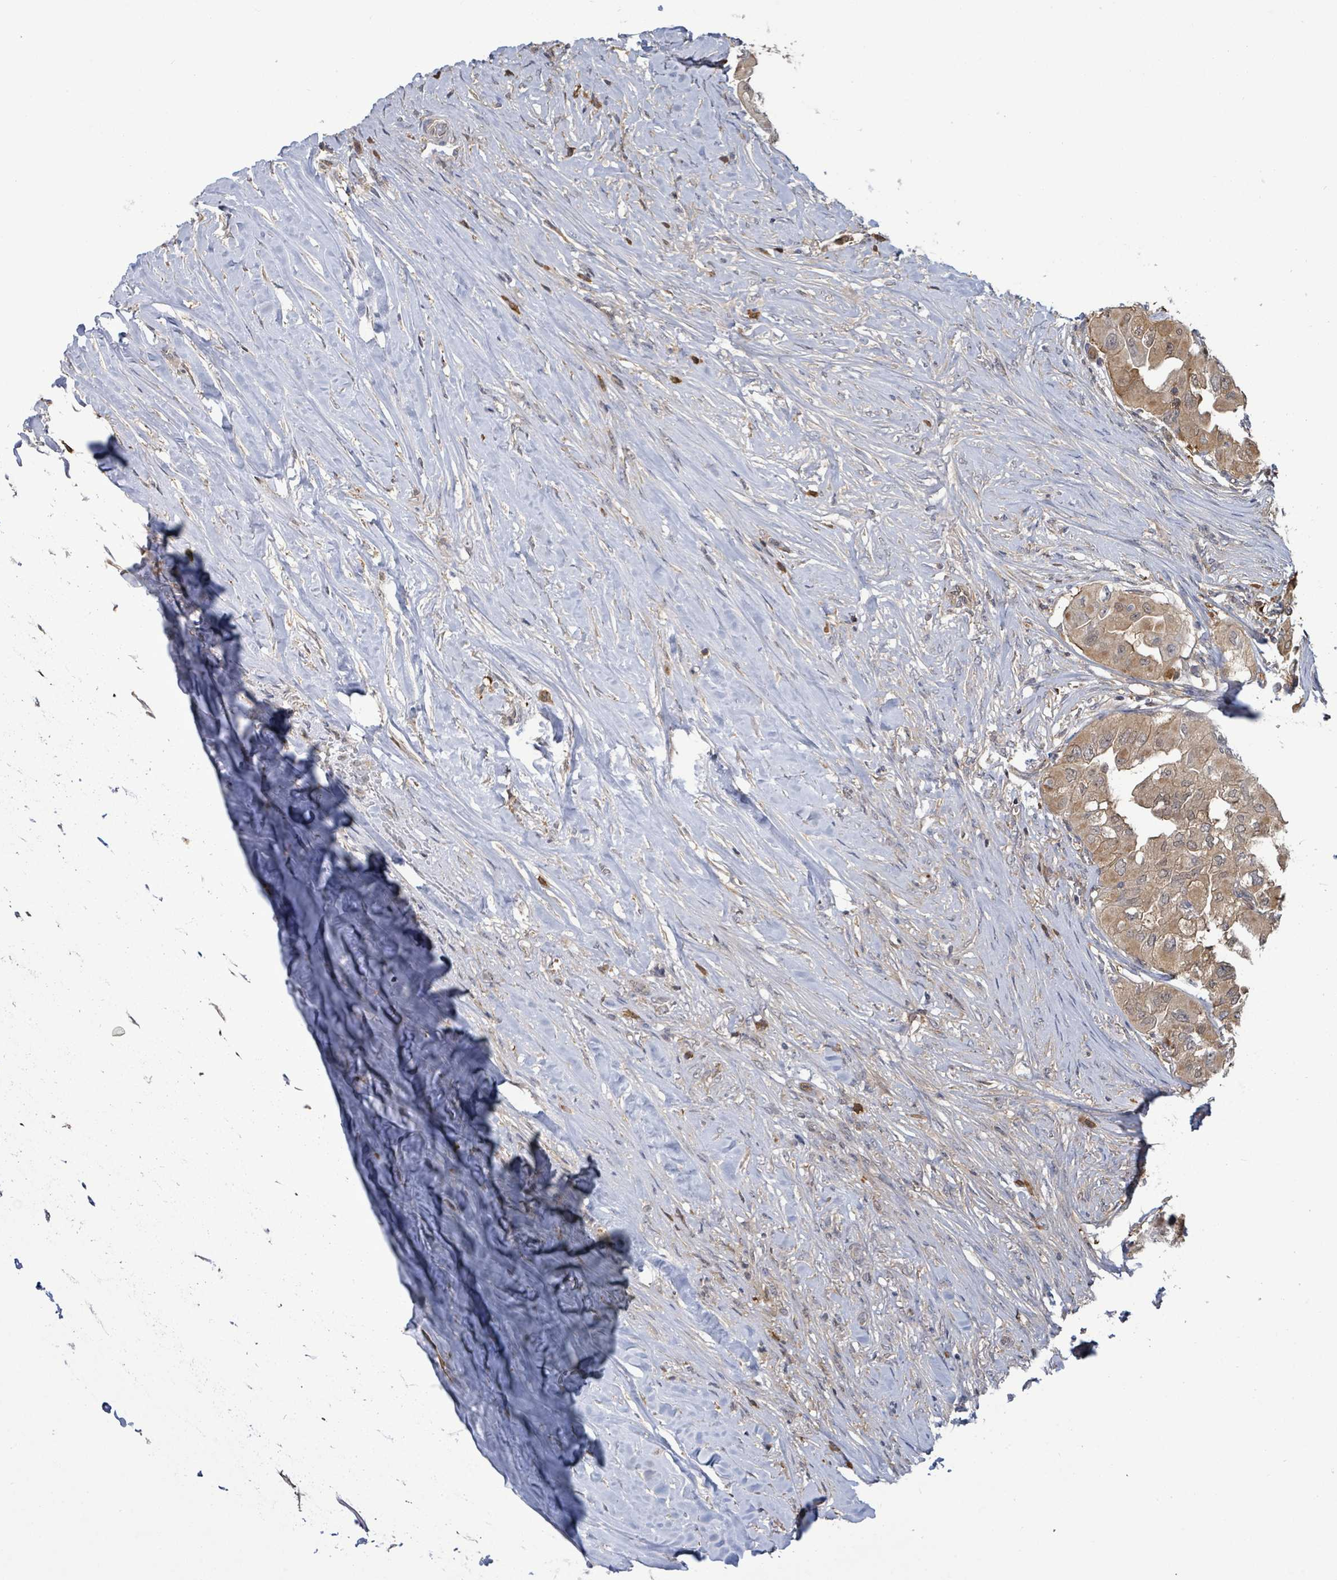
{"staining": {"intensity": "weak", "quantity": ">75%", "location": "cytoplasmic/membranous"}, "tissue": "thyroid cancer", "cell_type": "Tumor cells", "image_type": "cancer", "snomed": [{"axis": "morphology", "description": "Papillary adenocarcinoma, NOS"}, {"axis": "topography", "description": "Thyroid gland"}], "caption": "Approximately >75% of tumor cells in human thyroid cancer show weak cytoplasmic/membranous protein expression as visualized by brown immunohistochemical staining.", "gene": "PGAM1", "patient": {"sex": "female", "age": 59}}